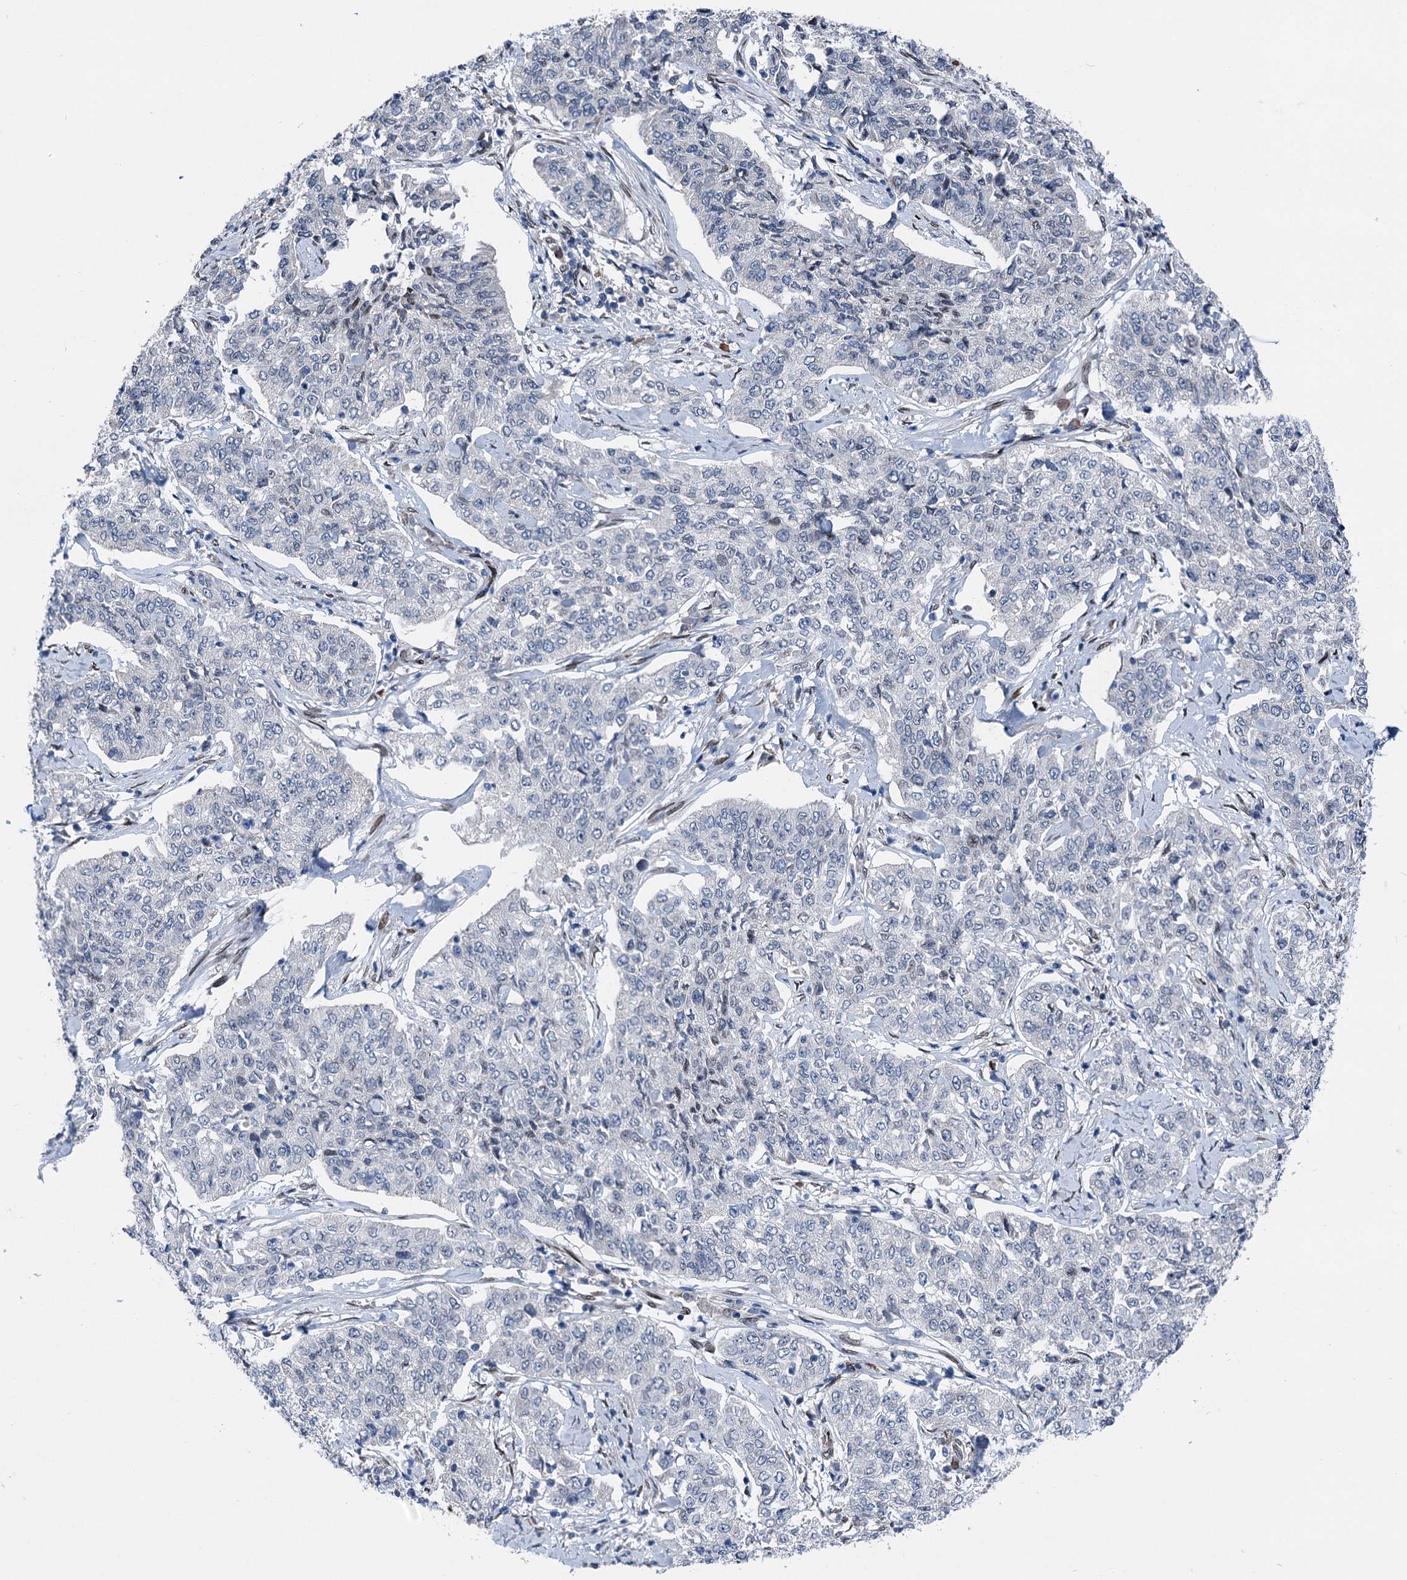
{"staining": {"intensity": "negative", "quantity": "none", "location": "none"}, "tissue": "cervical cancer", "cell_type": "Tumor cells", "image_type": "cancer", "snomed": [{"axis": "morphology", "description": "Squamous cell carcinoma, NOS"}, {"axis": "topography", "description": "Cervix"}], "caption": "There is no significant expression in tumor cells of cervical squamous cell carcinoma.", "gene": "MRPL14", "patient": {"sex": "female", "age": 35}}